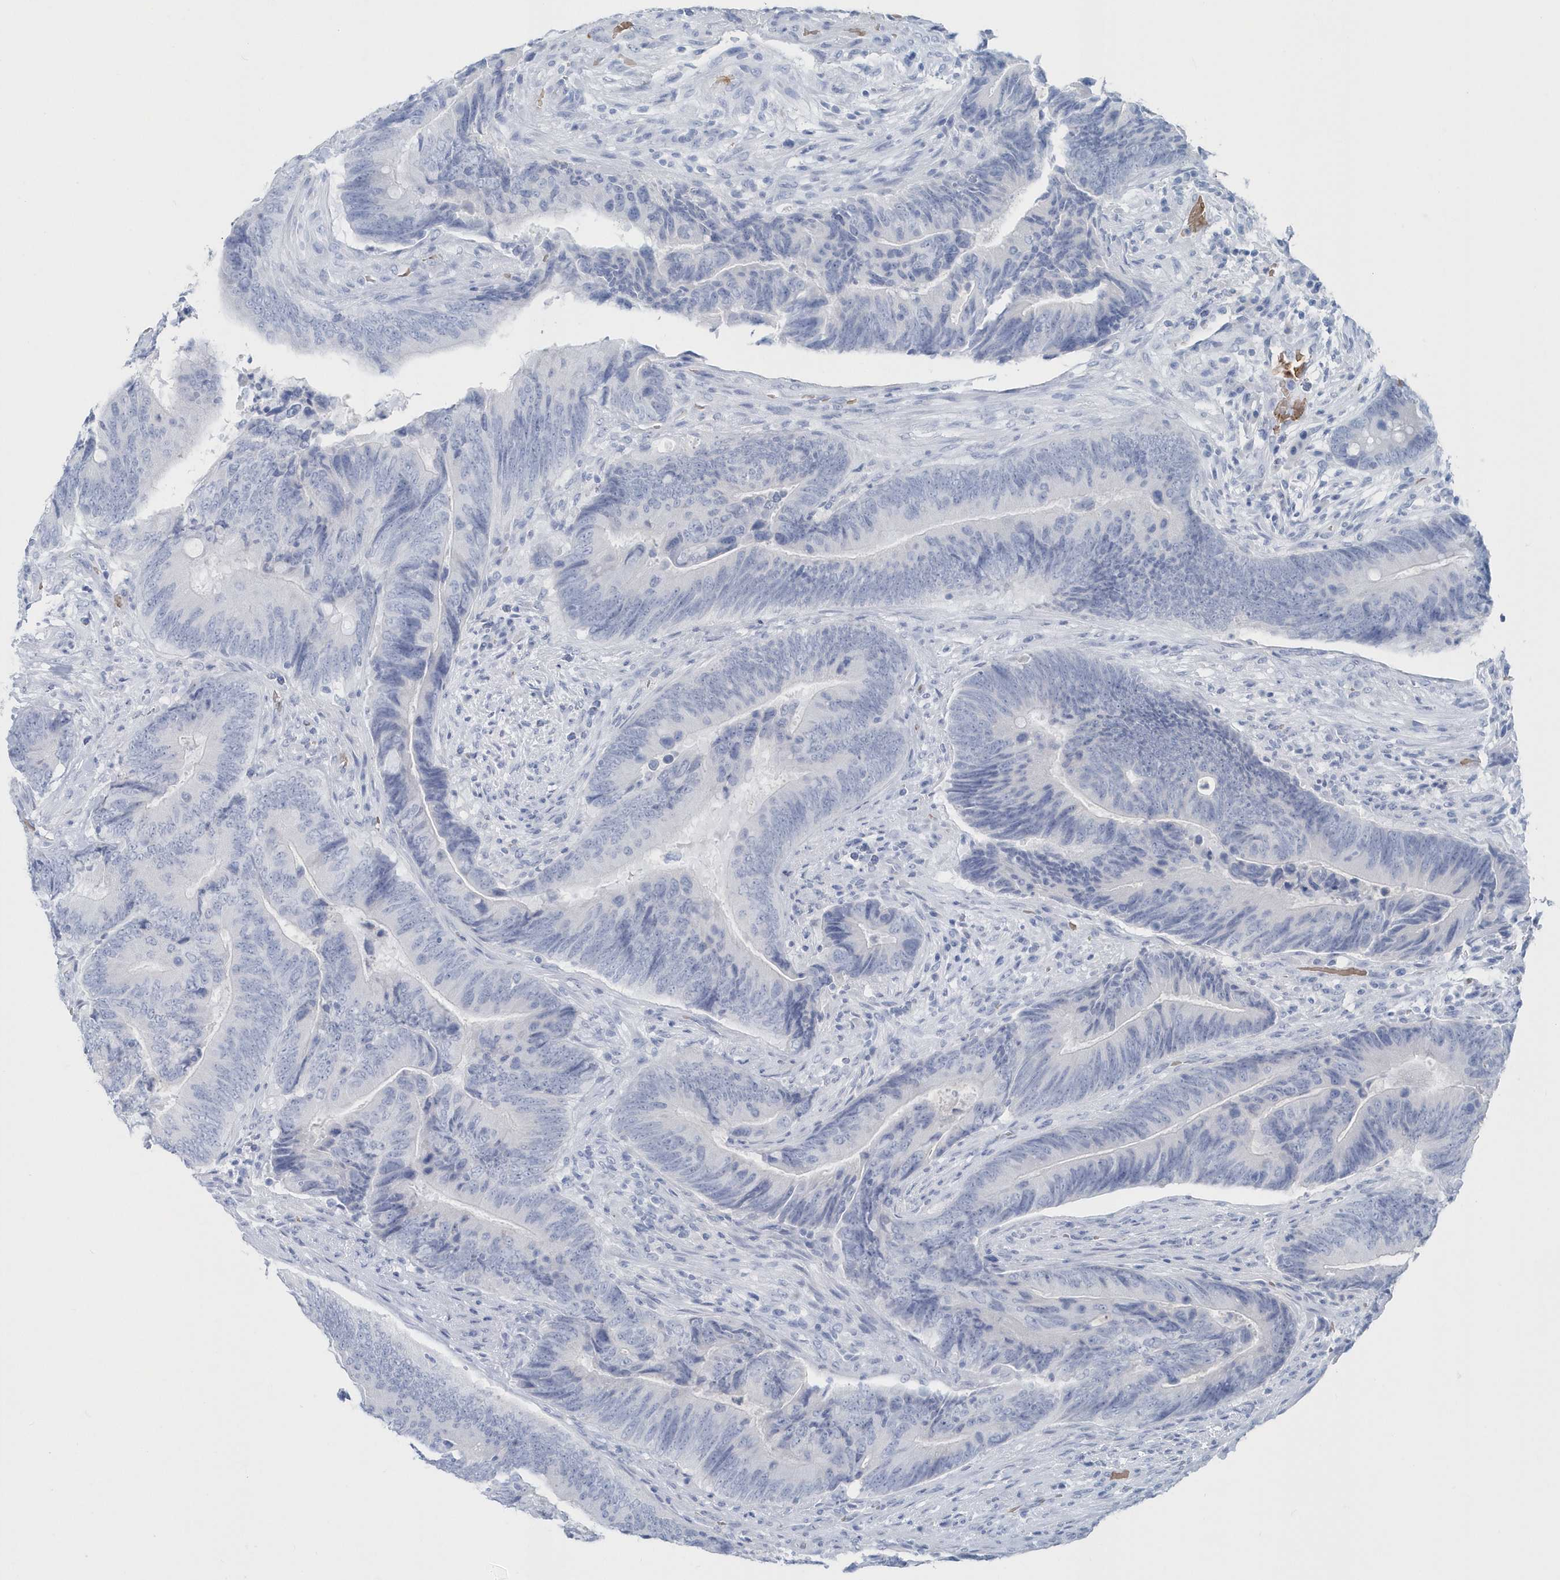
{"staining": {"intensity": "negative", "quantity": "none", "location": "none"}, "tissue": "colorectal cancer", "cell_type": "Tumor cells", "image_type": "cancer", "snomed": [{"axis": "morphology", "description": "Normal tissue, NOS"}, {"axis": "morphology", "description": "Adenocarcinoma, NOS"}, {"axis": "topography", "description": "Colon"}], "caption": "The immunohistochemistry (IHC) image has no significant positivity in tumor cells of colorectal cancer (adenocarcinoma) tissue. (Brightfield microscopy of DAB (3,3'-diaminobenzidine) IHC at high magnification).", "gene": "HBA2", "patient": {"sex": "male", "age": 56}}